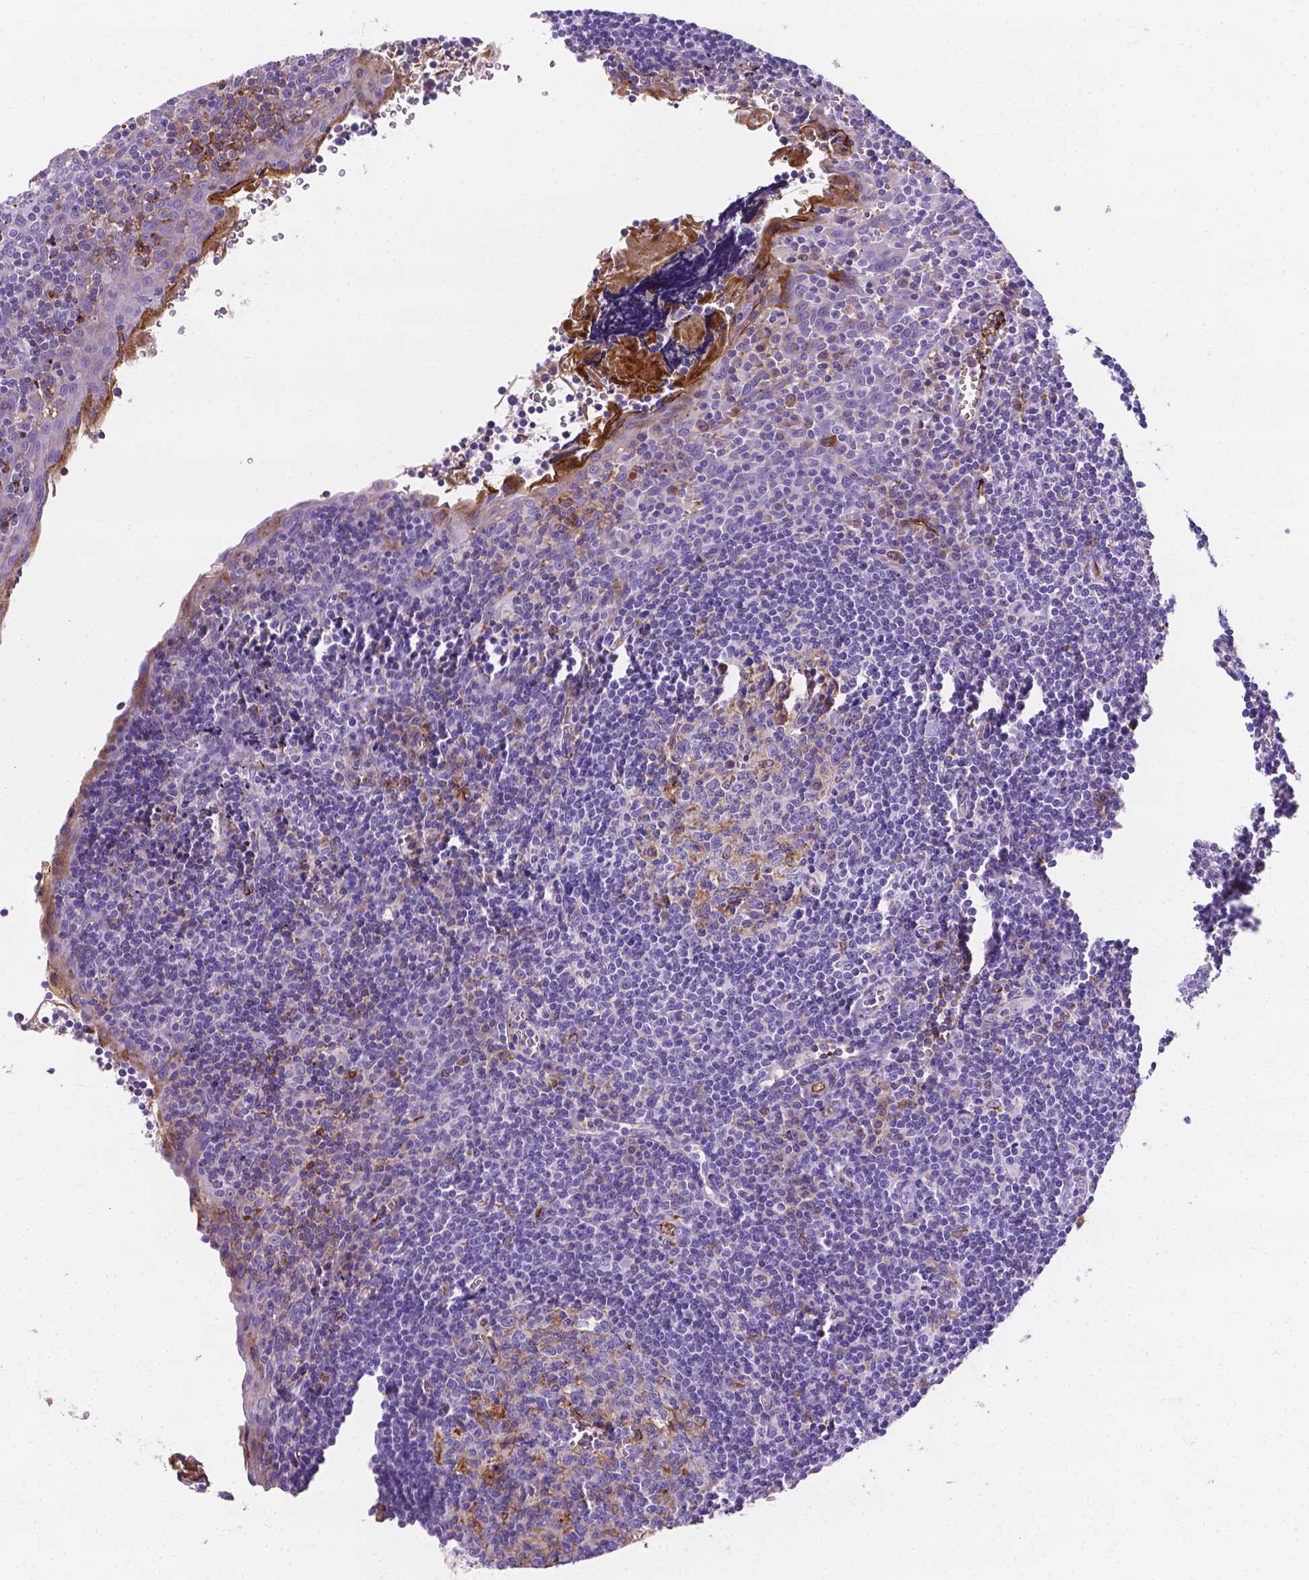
{"staining": {"intensity": "negative", "quantity": "none", "location": "none"}, "tissue": "tonsil", "cell_type": "Germinal center cells", "image_type": "normal", "snomed": [{"axis": "morphology", "description": "Normal tissue, NOS"}, {"axis": "morphology", "description": "Inflammation, NOS"}, {"axis": "topography", "description": "Tonsil"}], "caption": "Micrograph shows no significant protein positivity in germinal center cells of benign tonsil.", "gene": "APOE", "patient": {"sex": "female", "age": 31}}